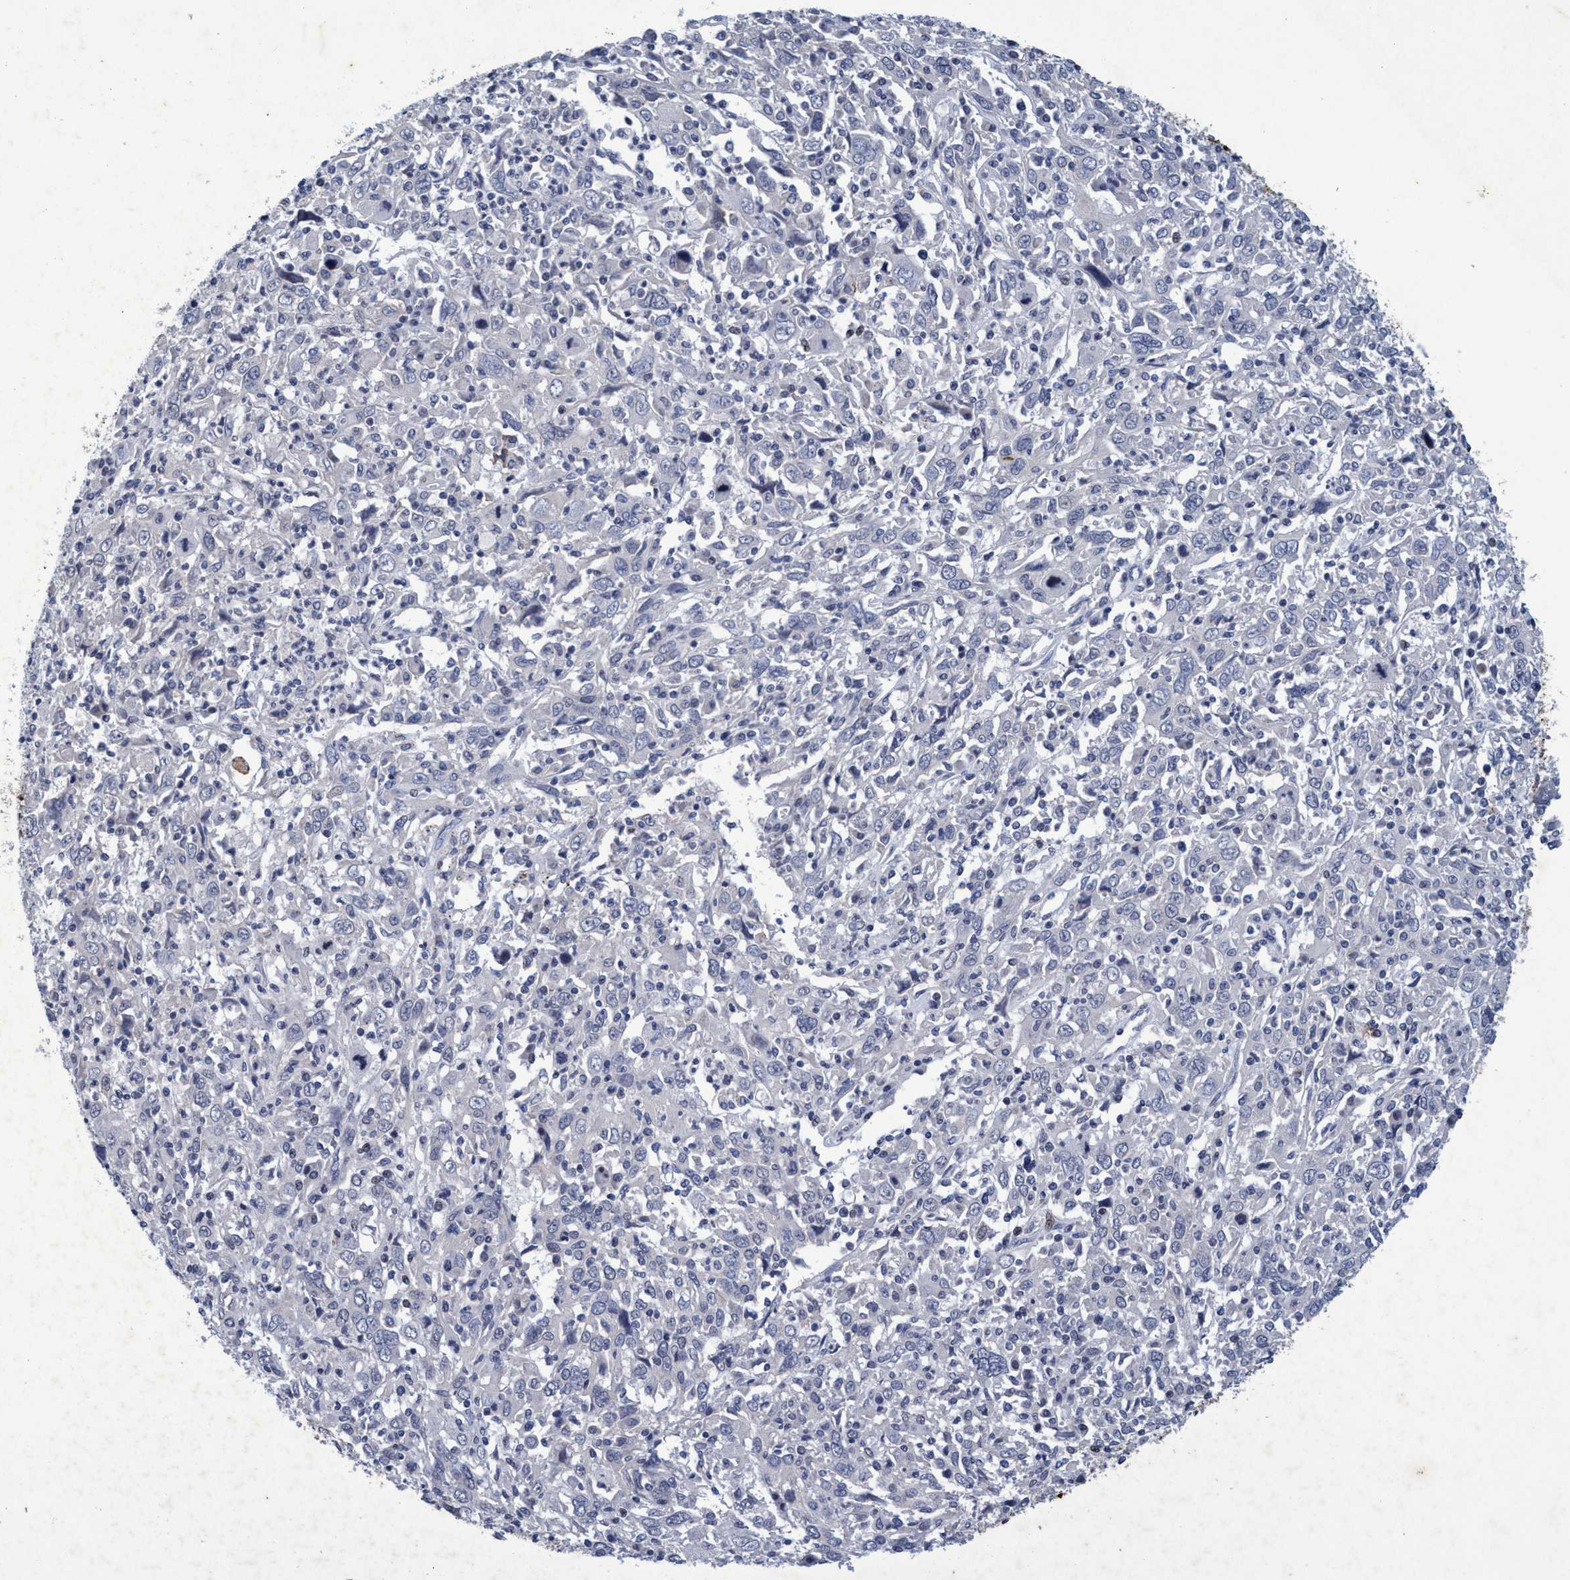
{"staining": {"intensity": "negative", "quantity": "none", "location": "none"}, "tissue": "cervical cancer", "cell_type": "Tumor cells", "image_type": "cancer", "snomed": [{"axis": "morphology", "description": "Squamous cell carcinoma, NOS"}, {"axis": "topography", "description": "Cervix"}], "caption": "The IHC image has no significant positivity in tumor cells of cervical cancer (squamous cell carcinoma) tissue.", "gene": "GRB14", "patient": {"sex": "female", "age": 46}}